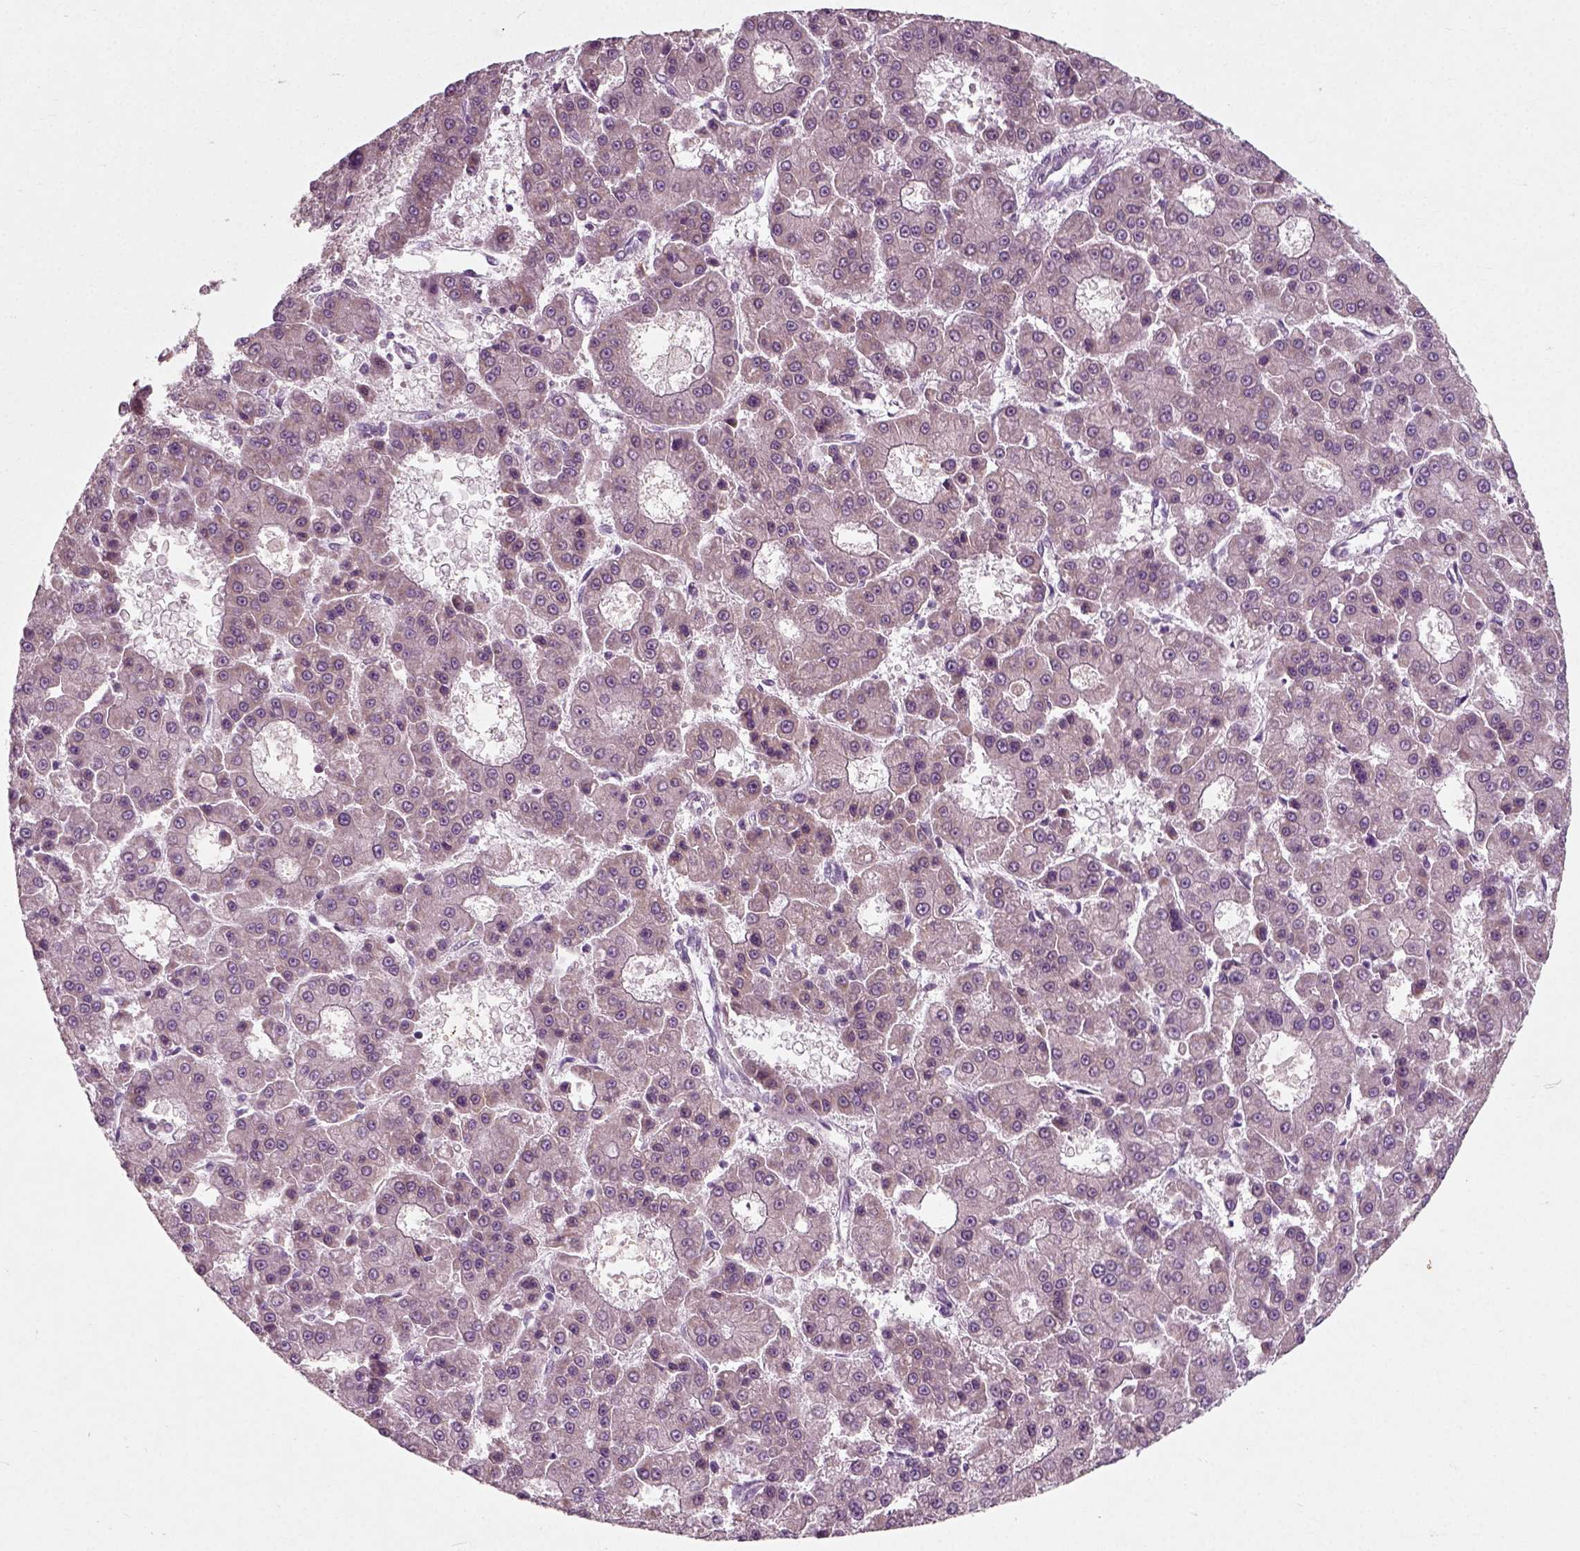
{"staining": {"intensity": "weak", "quantity": "25%-75%", "location": "cytoplasmic/membranous"}, "tissue": "liver cancer", "cell_type": "Tumor cells", "image_type": "cancer", "snomed": [{"axis": "morphology", "description": "Carcinoma, Hepatocellular, NOS"}, {"axis": "topography", "description": "Liver"}], "caption": "Liver hepatocellular carcinoma was stained to show a protein in brown. There is low levels of weak cytoplasmic/membranous staining in about 25%-75% of tumor cells.", "gene": "RND2", "patient": {"sex": "male", "age": 70}}